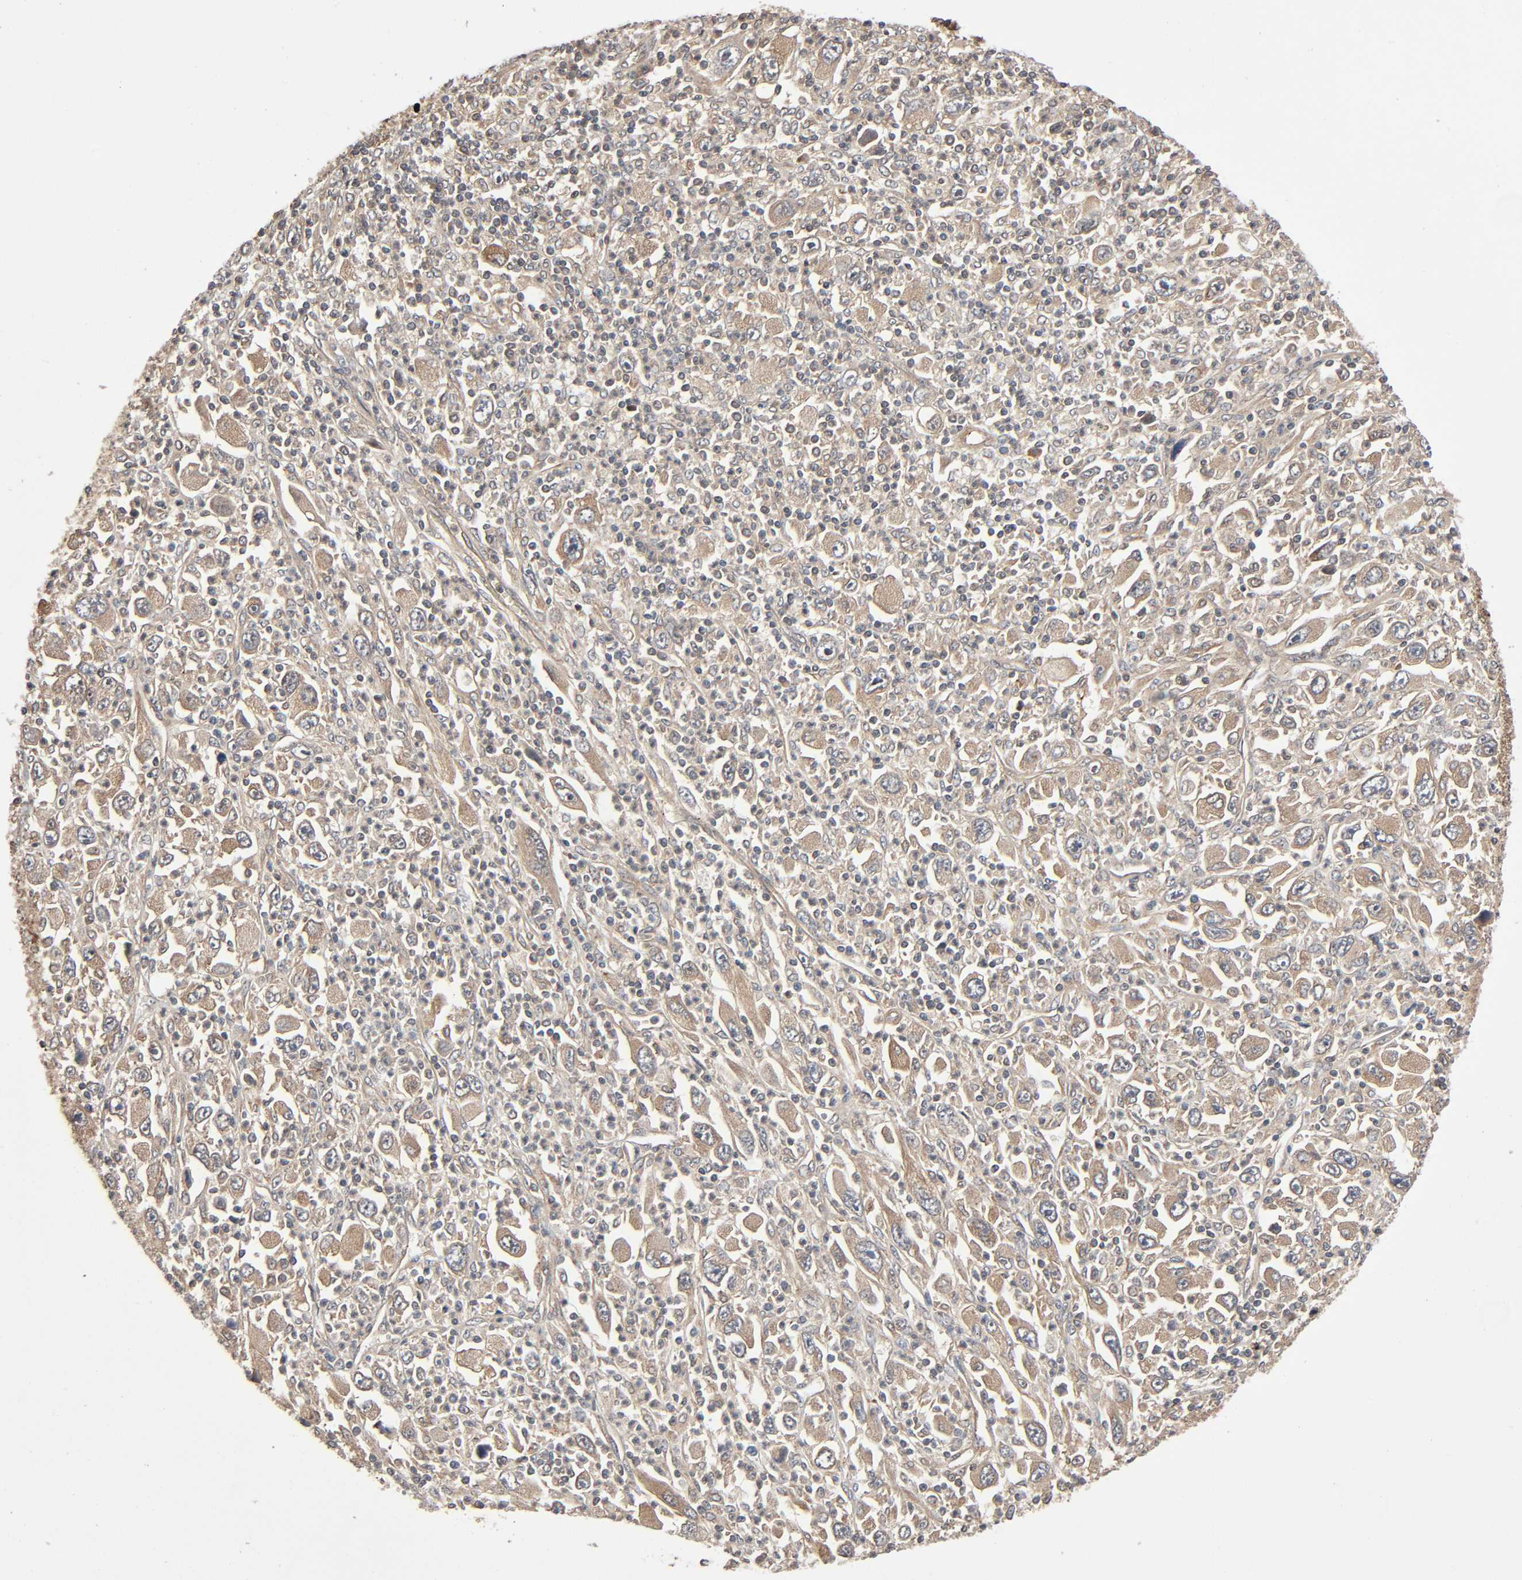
{"staining": {"intensity": "moderate", "quantity": ">75%", "location": "cytoplasmic/membranous"}, "tissue": "melanoma", "cell_type": "Tumor cells", "image_type": "cancer", "snomed": [{"axis": "morphology", "description": "Malignant melanoma, Metastatic site"}, {"axis": "topography", "description": "Skin"}], "caption": "Protein expression analysis of malignant melanoma (metastatic site) exhibits moderate cytoplasmic/membranous expression in about >75% of tumor cells.", "gene": "PPP2R1B", "patient": {"sex": "female", "age": 56}}